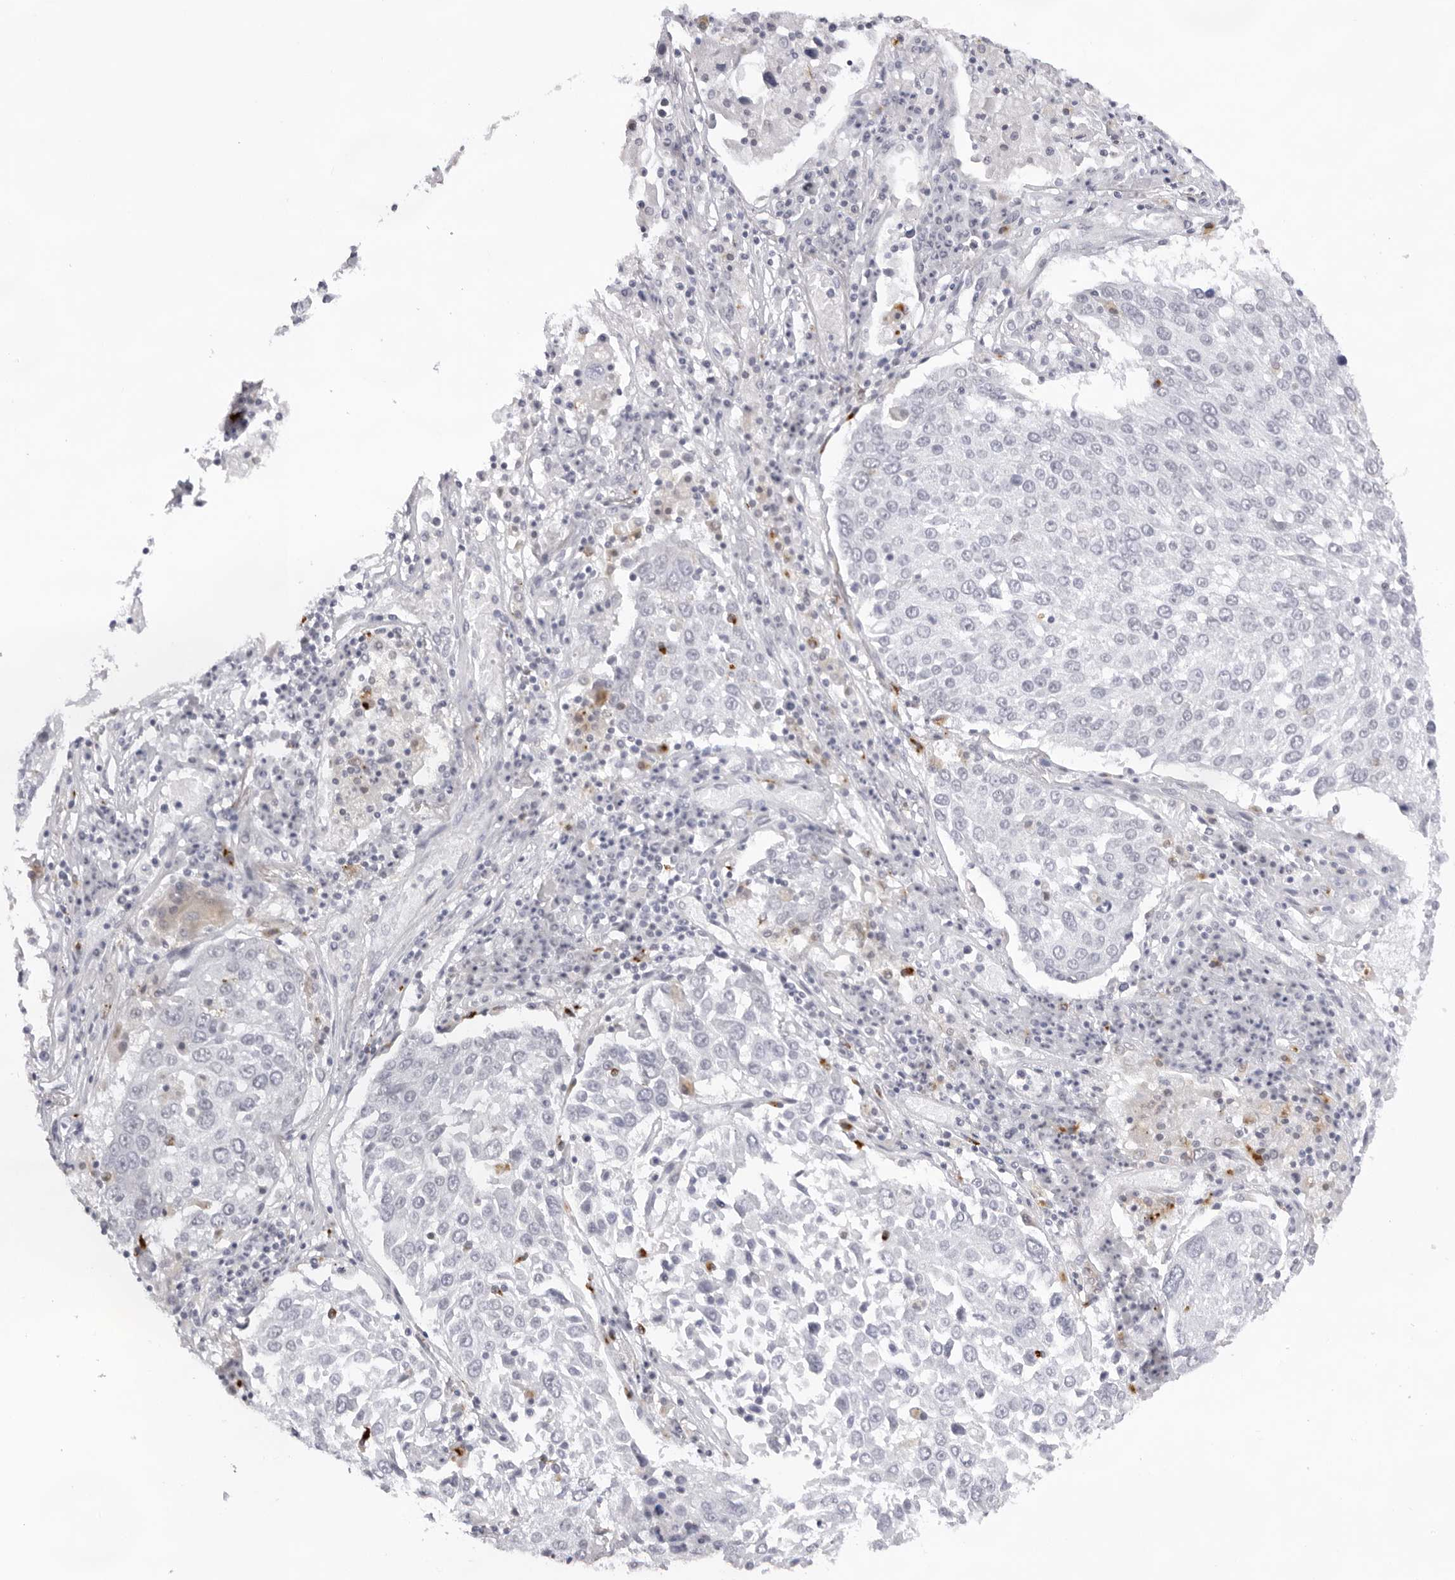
{"staining": {"intensity": "negative", "quantity": "none", "location": "none"}, "tissue": "lung cancer", "cell_type": "Tumor cells", "image_type": "cancer", "snomed": [{"axis": "morphology", "description": "Squamous cell carcinoma, NOS"}, {"axis": "topography", "description": "Lung"}], "caption": "The immunohistochemistry photomicrograph has no significant staining in tumor cells of squamous cell carcinoma (lung) tissue. The staining was performed using DAB (3,3'-diaminobenzidine) to visualize the protein expression in brown, while the nuclei were stained in blue with hematoxylin (Magnification: 20x).", "gene": "KLK12", "patient": {"sex": "male", "age": 65}}